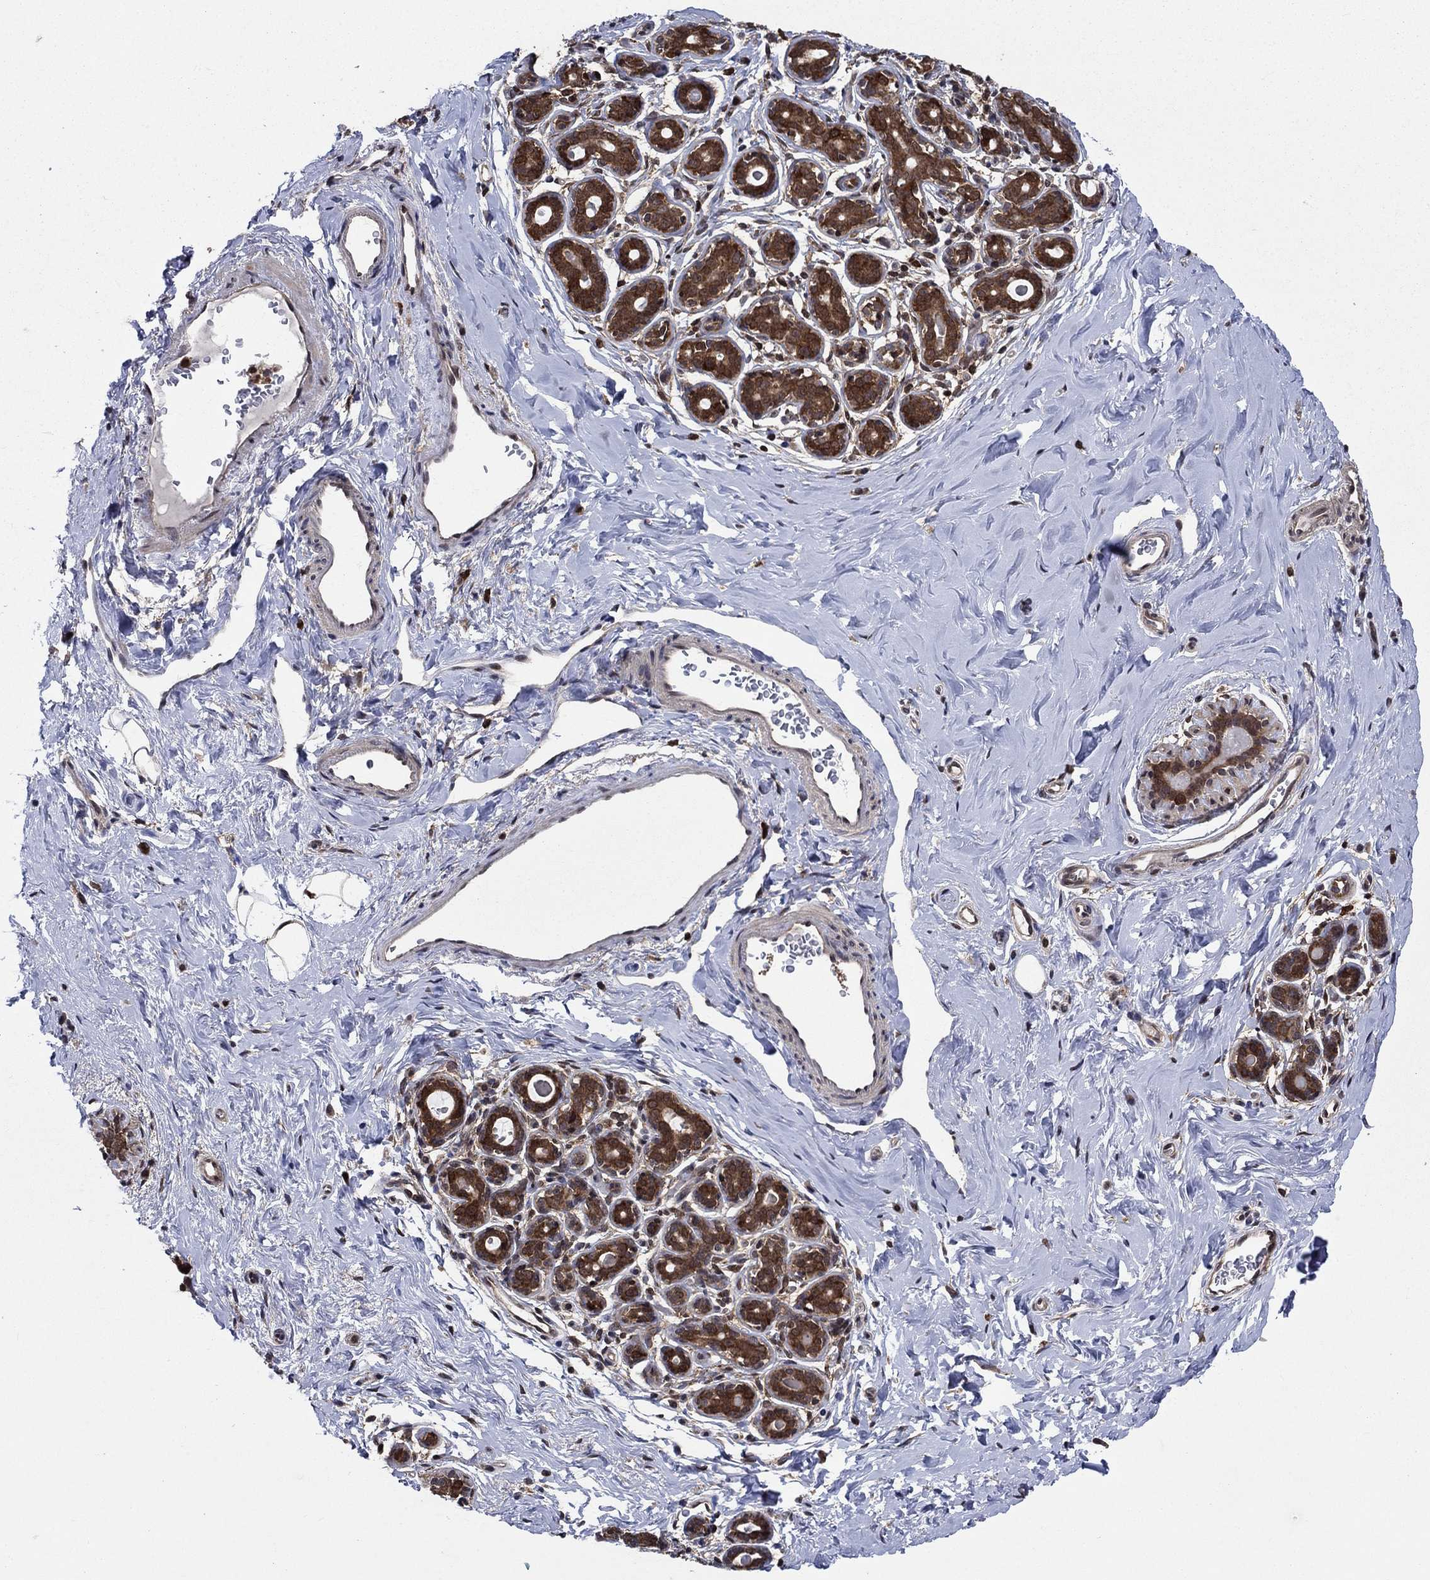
{"staining": {"intensity": "strong", "quantity": ">75%", "location": "cytoplasmic/membranous"}, "tissue": "breast", "cell_type": "Glandular cells", "image_type": "normal", "snomed": [{"axis": "morphology", "description": "Normal tissue, NOS"}, {"axis": "topography", "description": "Skin"}, {"axis": "topography", "description": "Breast"}], "caption": "About >75% of glandular cells in unremarkable human breast reveal strong cytoplasmic/membranous protein expression as visualized by brown immunohistochemical staining.", "gene": "CACYBP", "patient": {"sex": "female", "age": 43}}